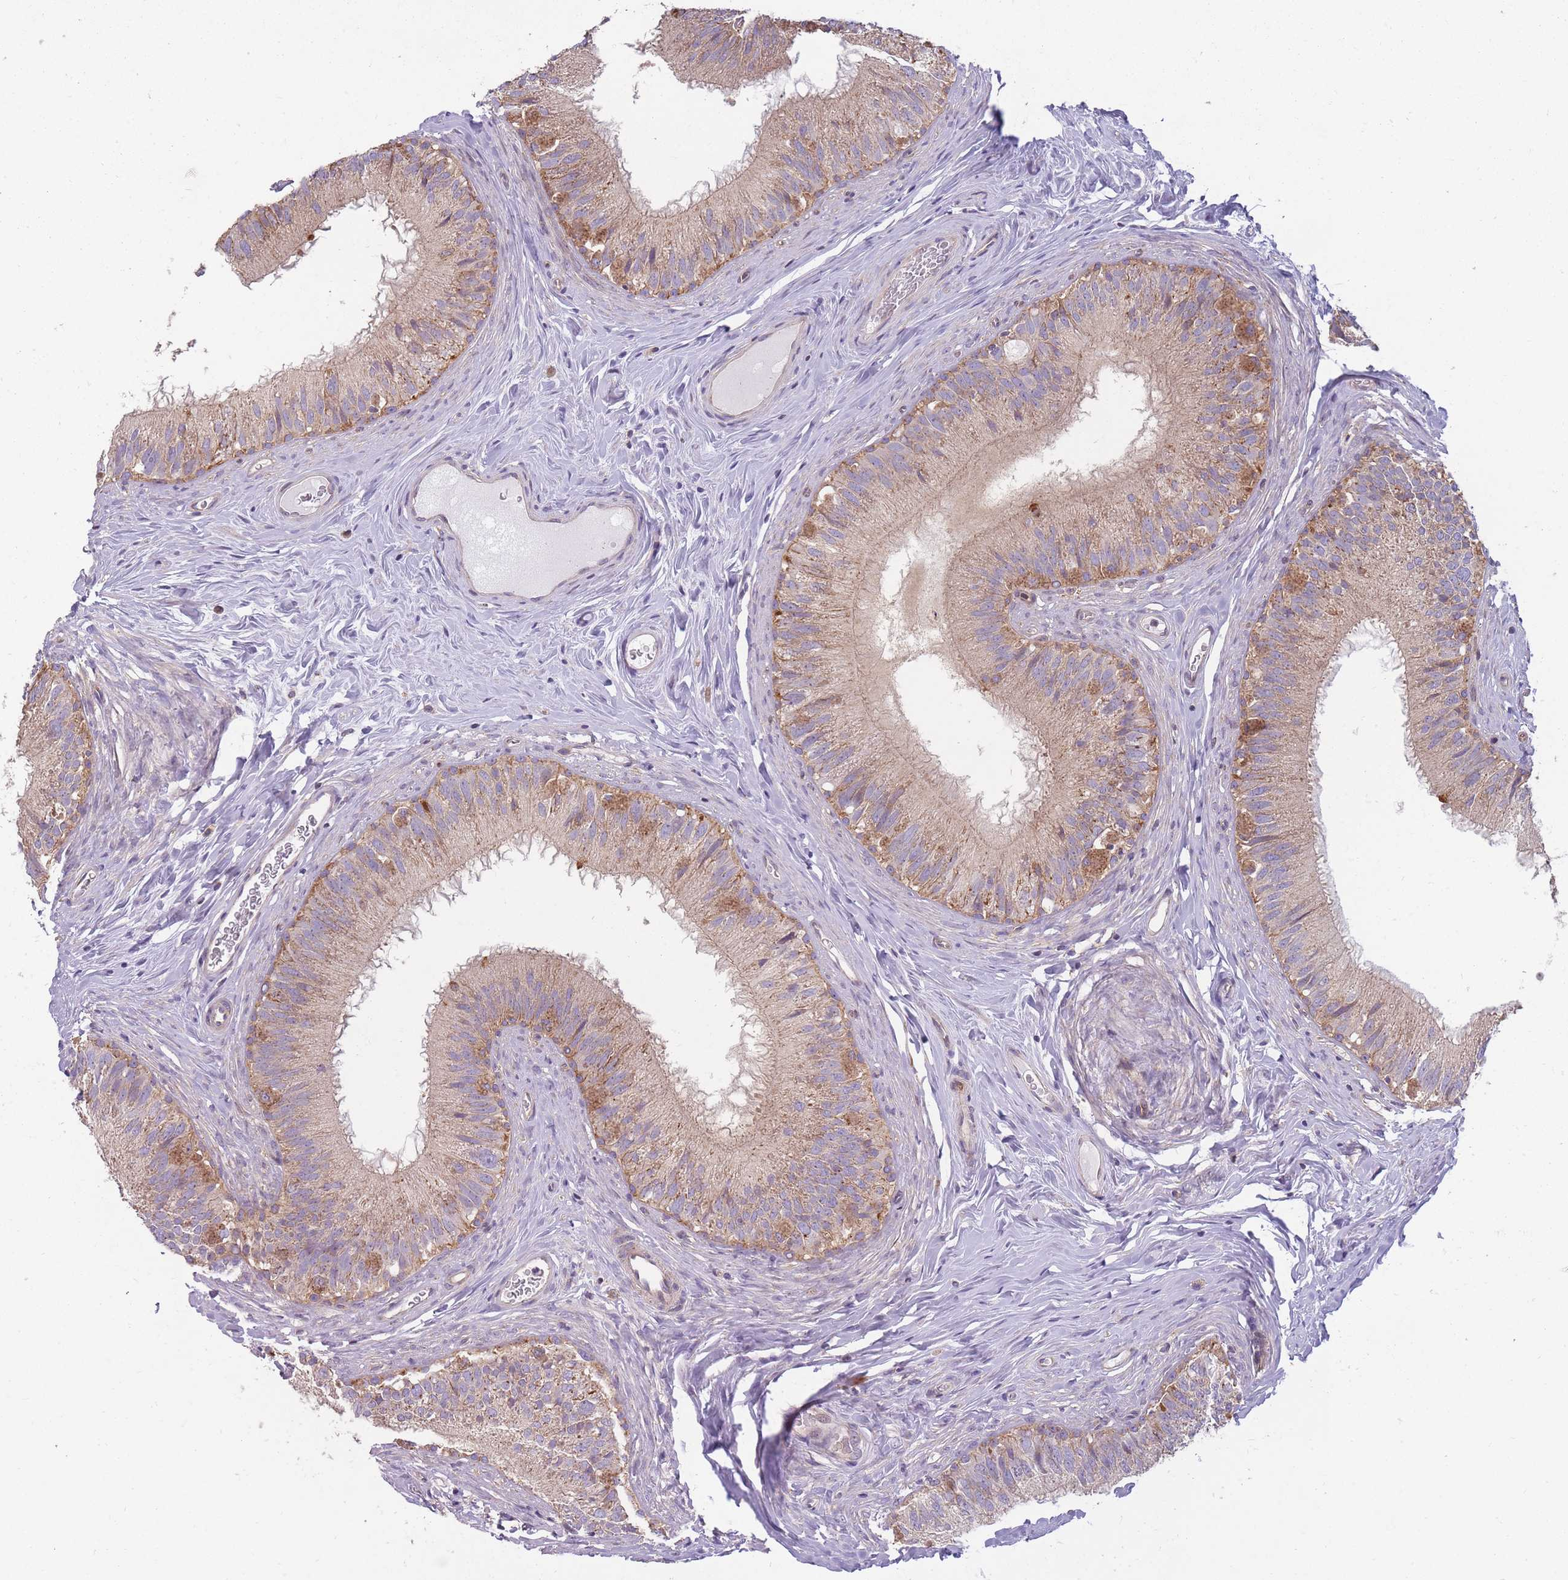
{"staining": {"intensity": "moderate", "quantity": "25%-75%", "location": "cytoplasmic/membranous"}, "tissue": "epididymis", "cell_type": "Glandular cells", "image_type": "normal", "snomed": [{"axis": "morphology", "description": "Normal tissue, NOS"}, {"axis": "topography", "description": "Epididymis"}], "caption": "A high-resolution micrograph shows IHC staining of normal epididymis, which displays moderate cytoplasmic/membranous staining in about 25%-75% of glandular cells. The staining is performed using DAB (3,3'-diaminobenzidine) brown chromogen to label protein expression. The nuclei are counter-stained blue using hematoxylin.", "gene": "ENSG00000255639", "patient": {"sex": "male", "age": 38}}